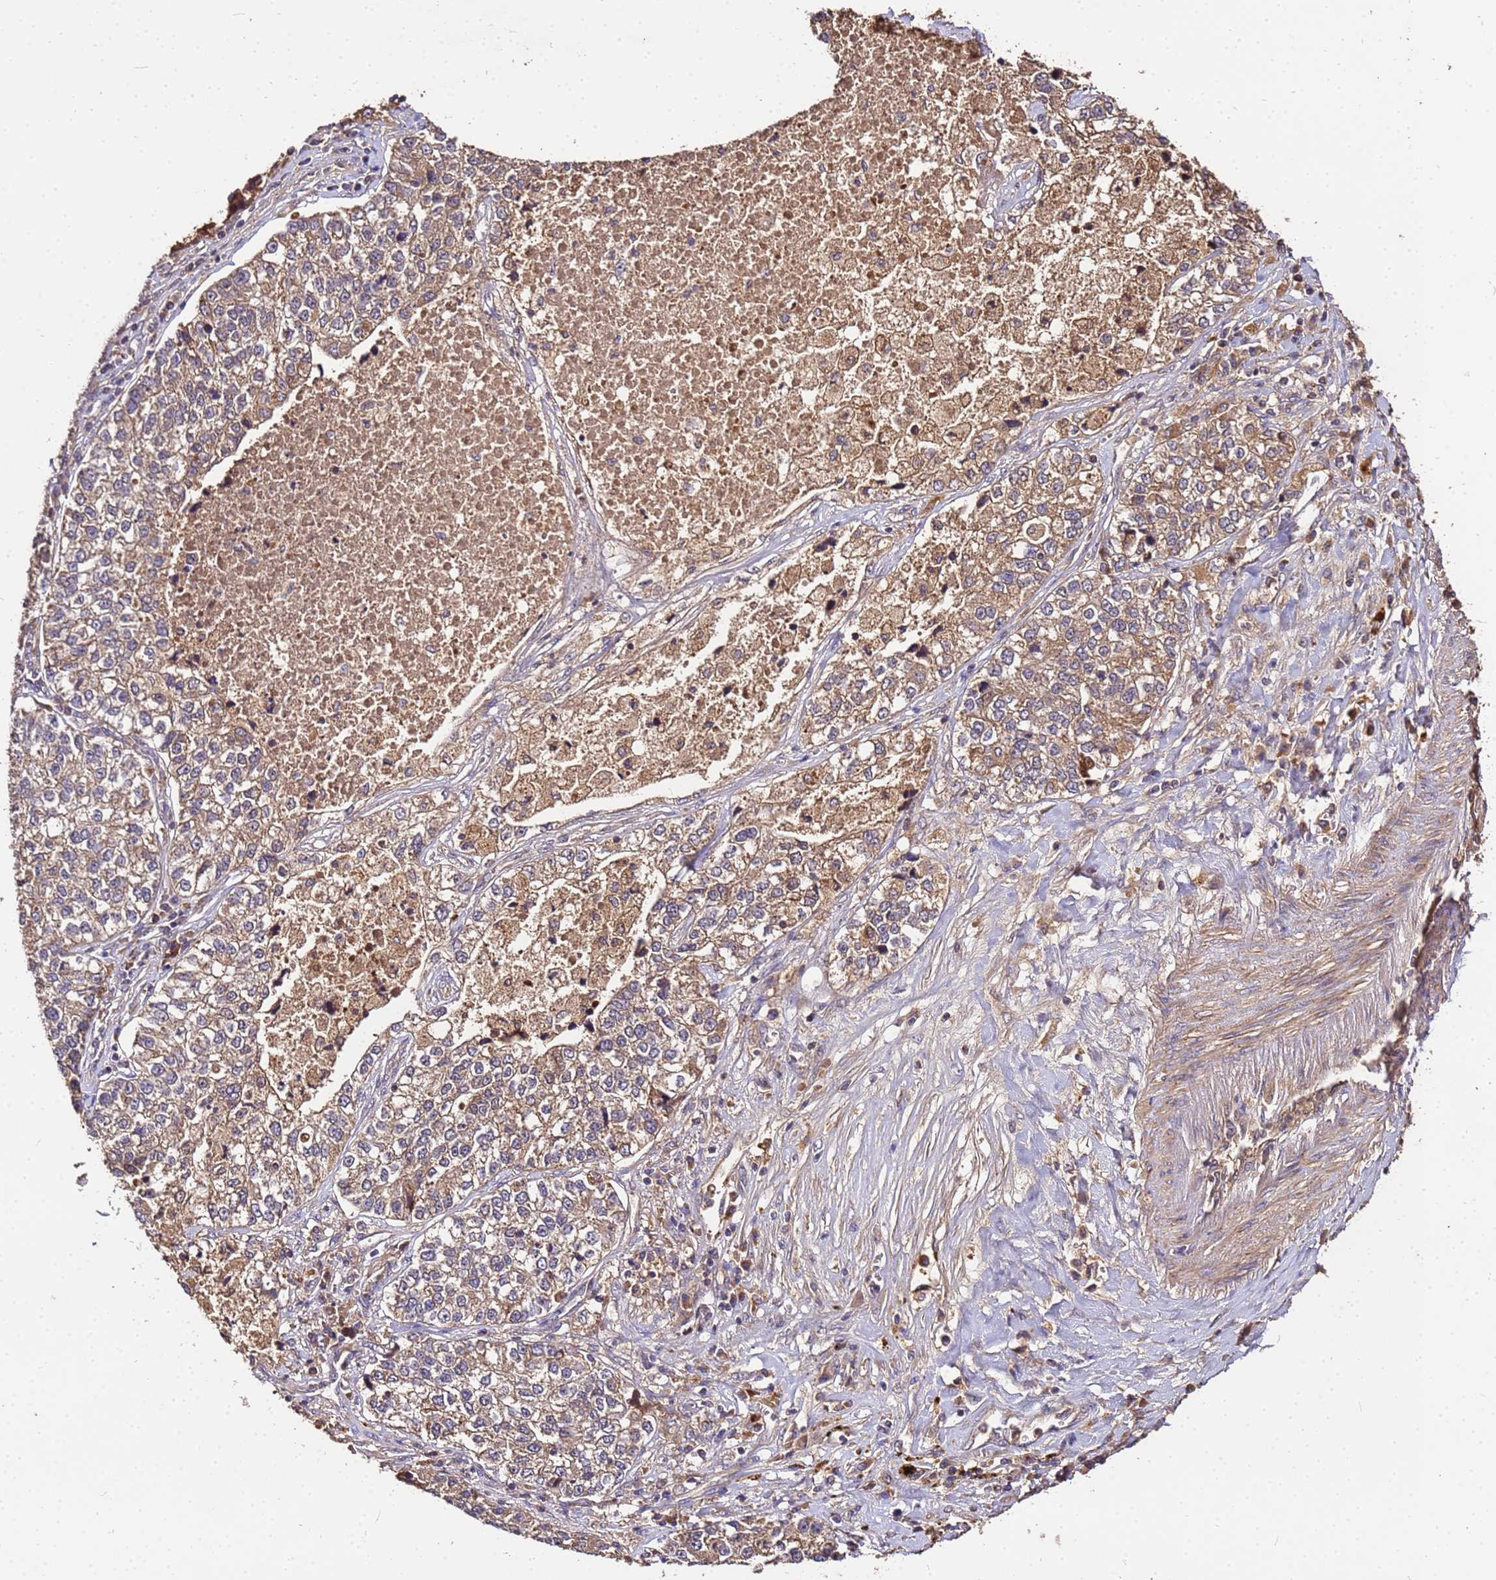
{"staining": {"intensity": "weak", "quantity": ">75%", "location": "cytoplasmic/membranous"}, "tissue": "lung cancer", "cell_type": "Tumor cells", "image_type": "cancer", "snomed": [{"axis": "morphology", "description": "Adenocarcinoma, NOS"}, {"axis": "topography", "description": "Lung"}], "caption": "Human lung cancer stained for a protein (brown) shows weak cytoplasmic/membranous positive positivity in about >75% of tumor cells.", "gene": "MTERF1", "patient": {"sex": "male", "age": 49}}